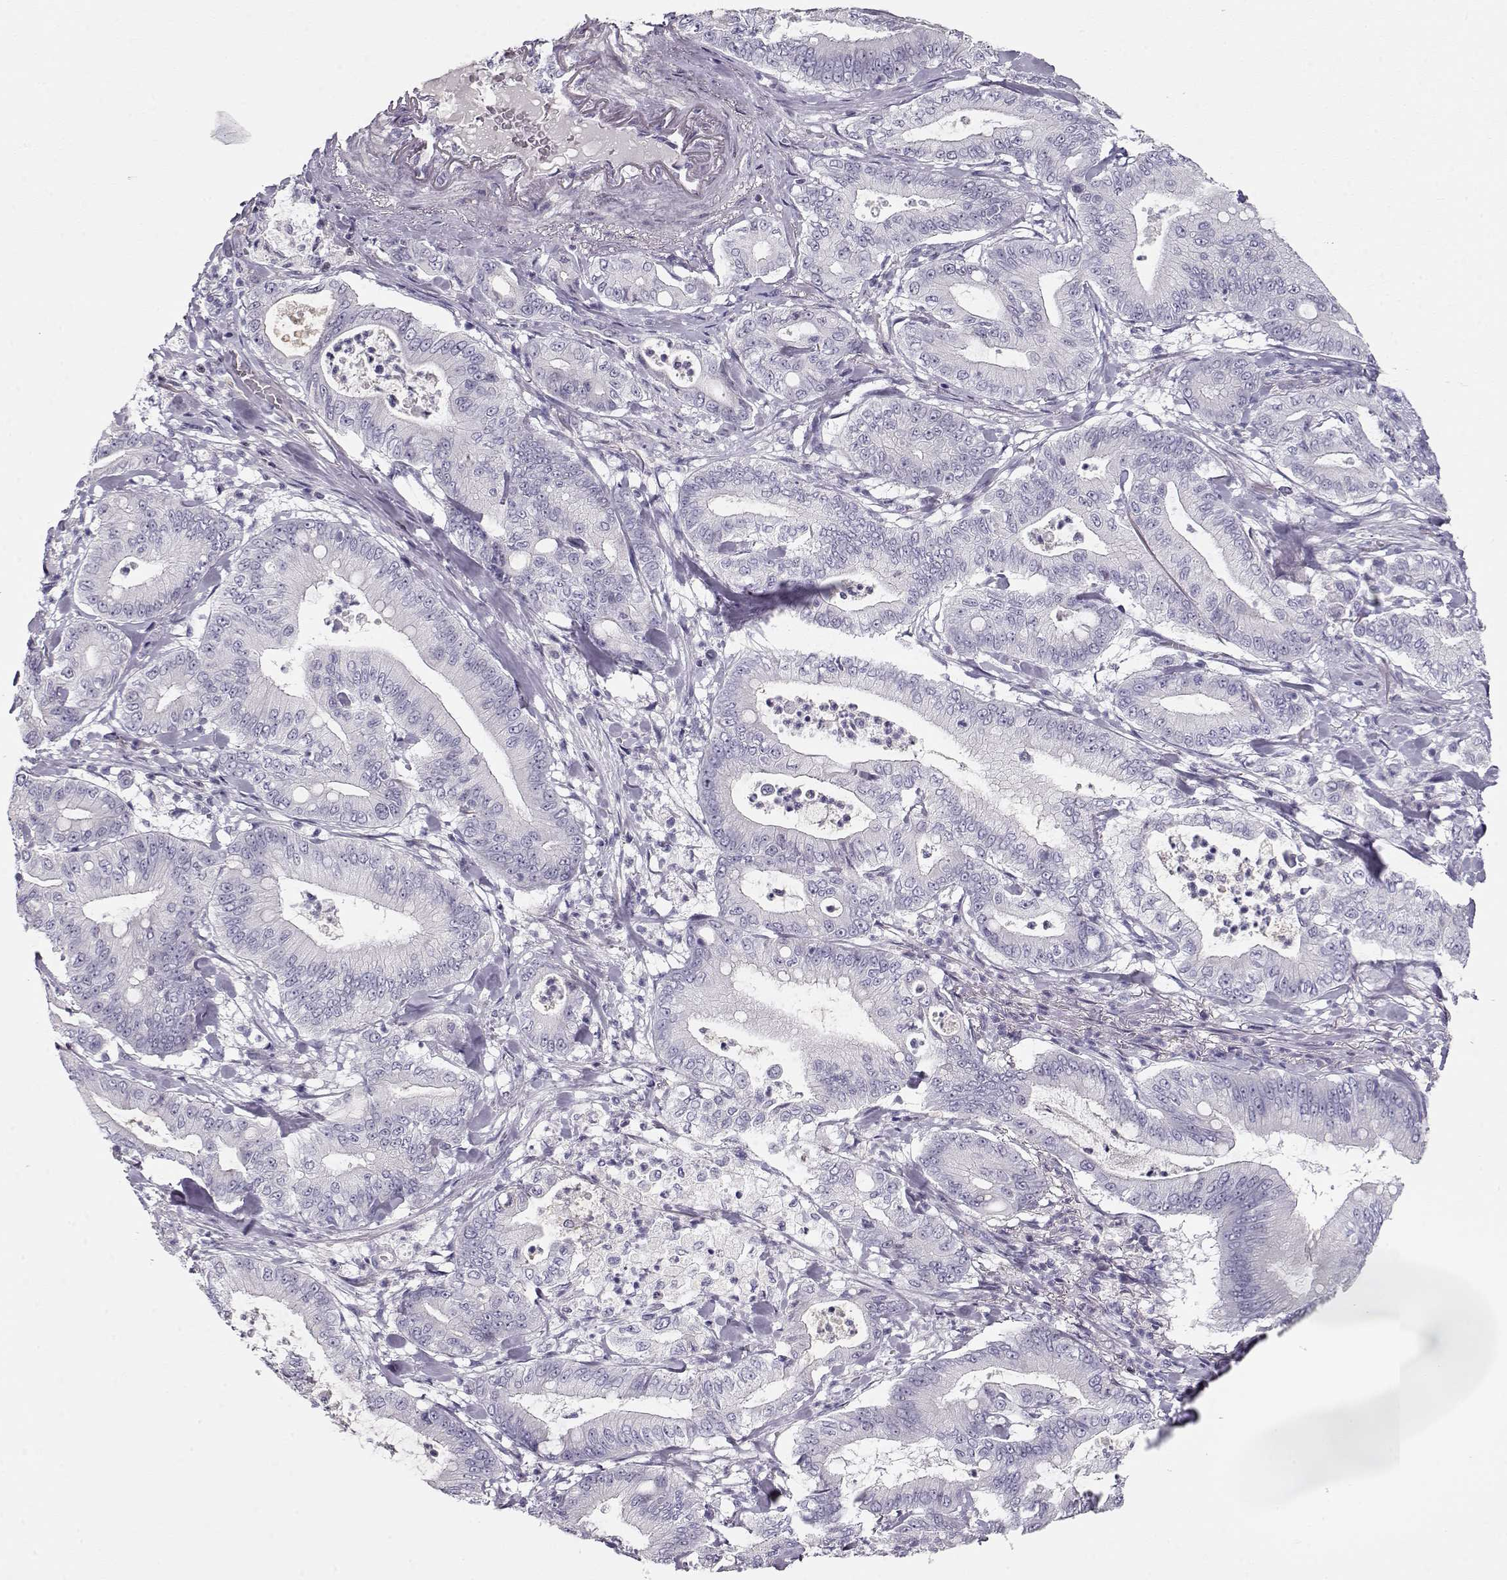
{"staining": {"intensity": "negative", "quantity": "none", "location": "none"}, "tissue": "pancreatic cancer", "cell_type": "Tumor cells", "image_type": "cancer", "snomed": [{"axis": "morphology", "description": "Adenocarcinoma, NOS"}, {"axis": "topography", "description": "Pancreas"}], "caption": "High magnification brightfield microscopy of adenocarcinoma (pancreatic) stained with DAB (3,3'-diaminobenzidine) (brown) and counterstained with hematoxylin (blue): tumor cells show no significant positivity.", "gene": "CRX", "patient": {"sex": "male", "age": 71}}